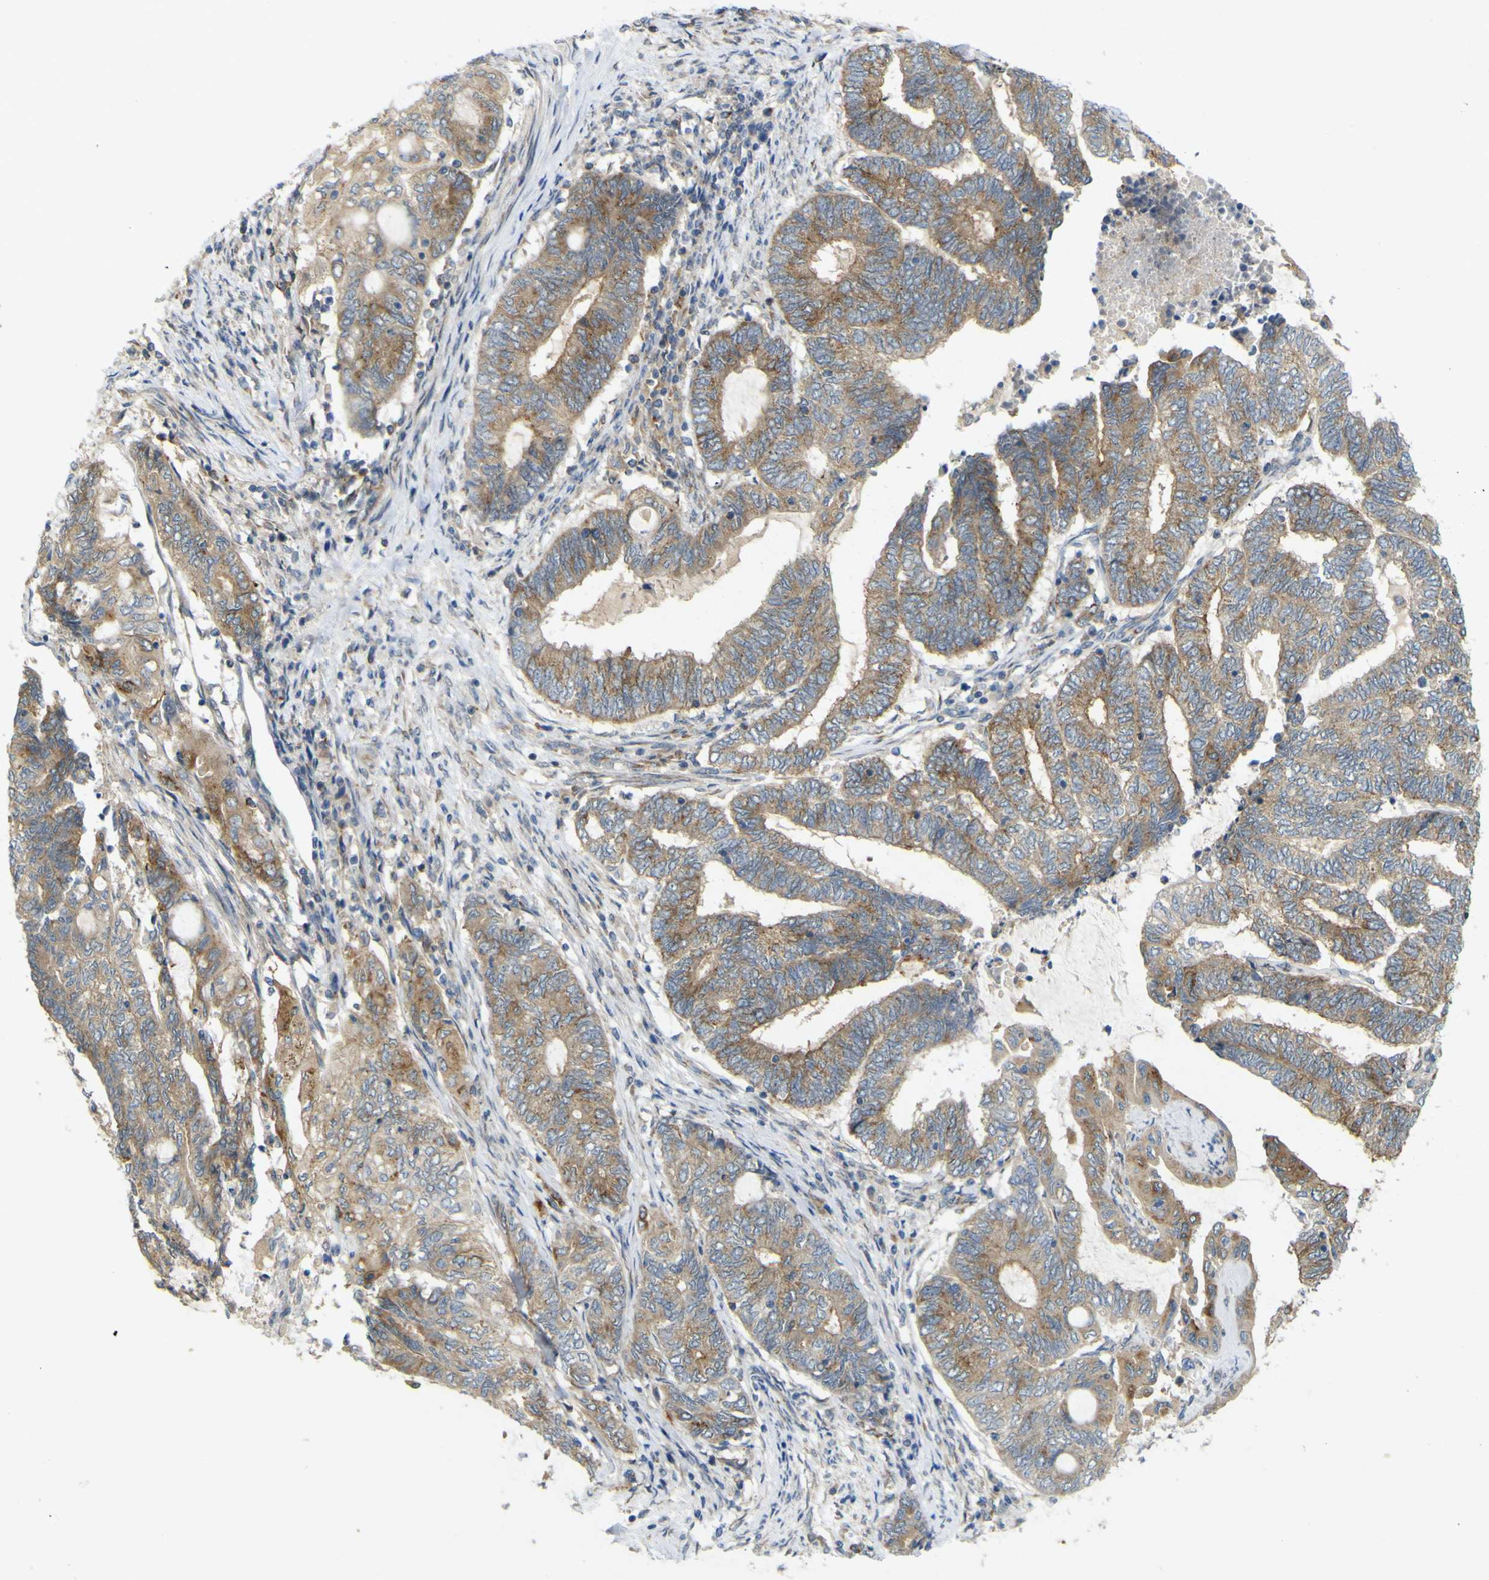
{"staining": {"intensity": "weak", "quantity": ">75%", "location": "cytoplasmic/membranous"}, "tissue": "endometrial cancer", "cell_type": "Tumor cells", "image_type": "cancer", "snomed": [{"axis": "morphology", "description": "Adenocarcinoma, NOS"}, {"axis": "topography", "description": "Uterus"}, {"axis": "topography", "description": "Endometrium"}], "caption": "Approximately >75% of tumor cells in endometrial cancer (adenocarcinoma) reveal weak cytoplasmic/membranous protein expression as visualized by brown immunohistochemical staining.", "gene": "IGF2R", "patient": {"sex": "female", "age": 70}}